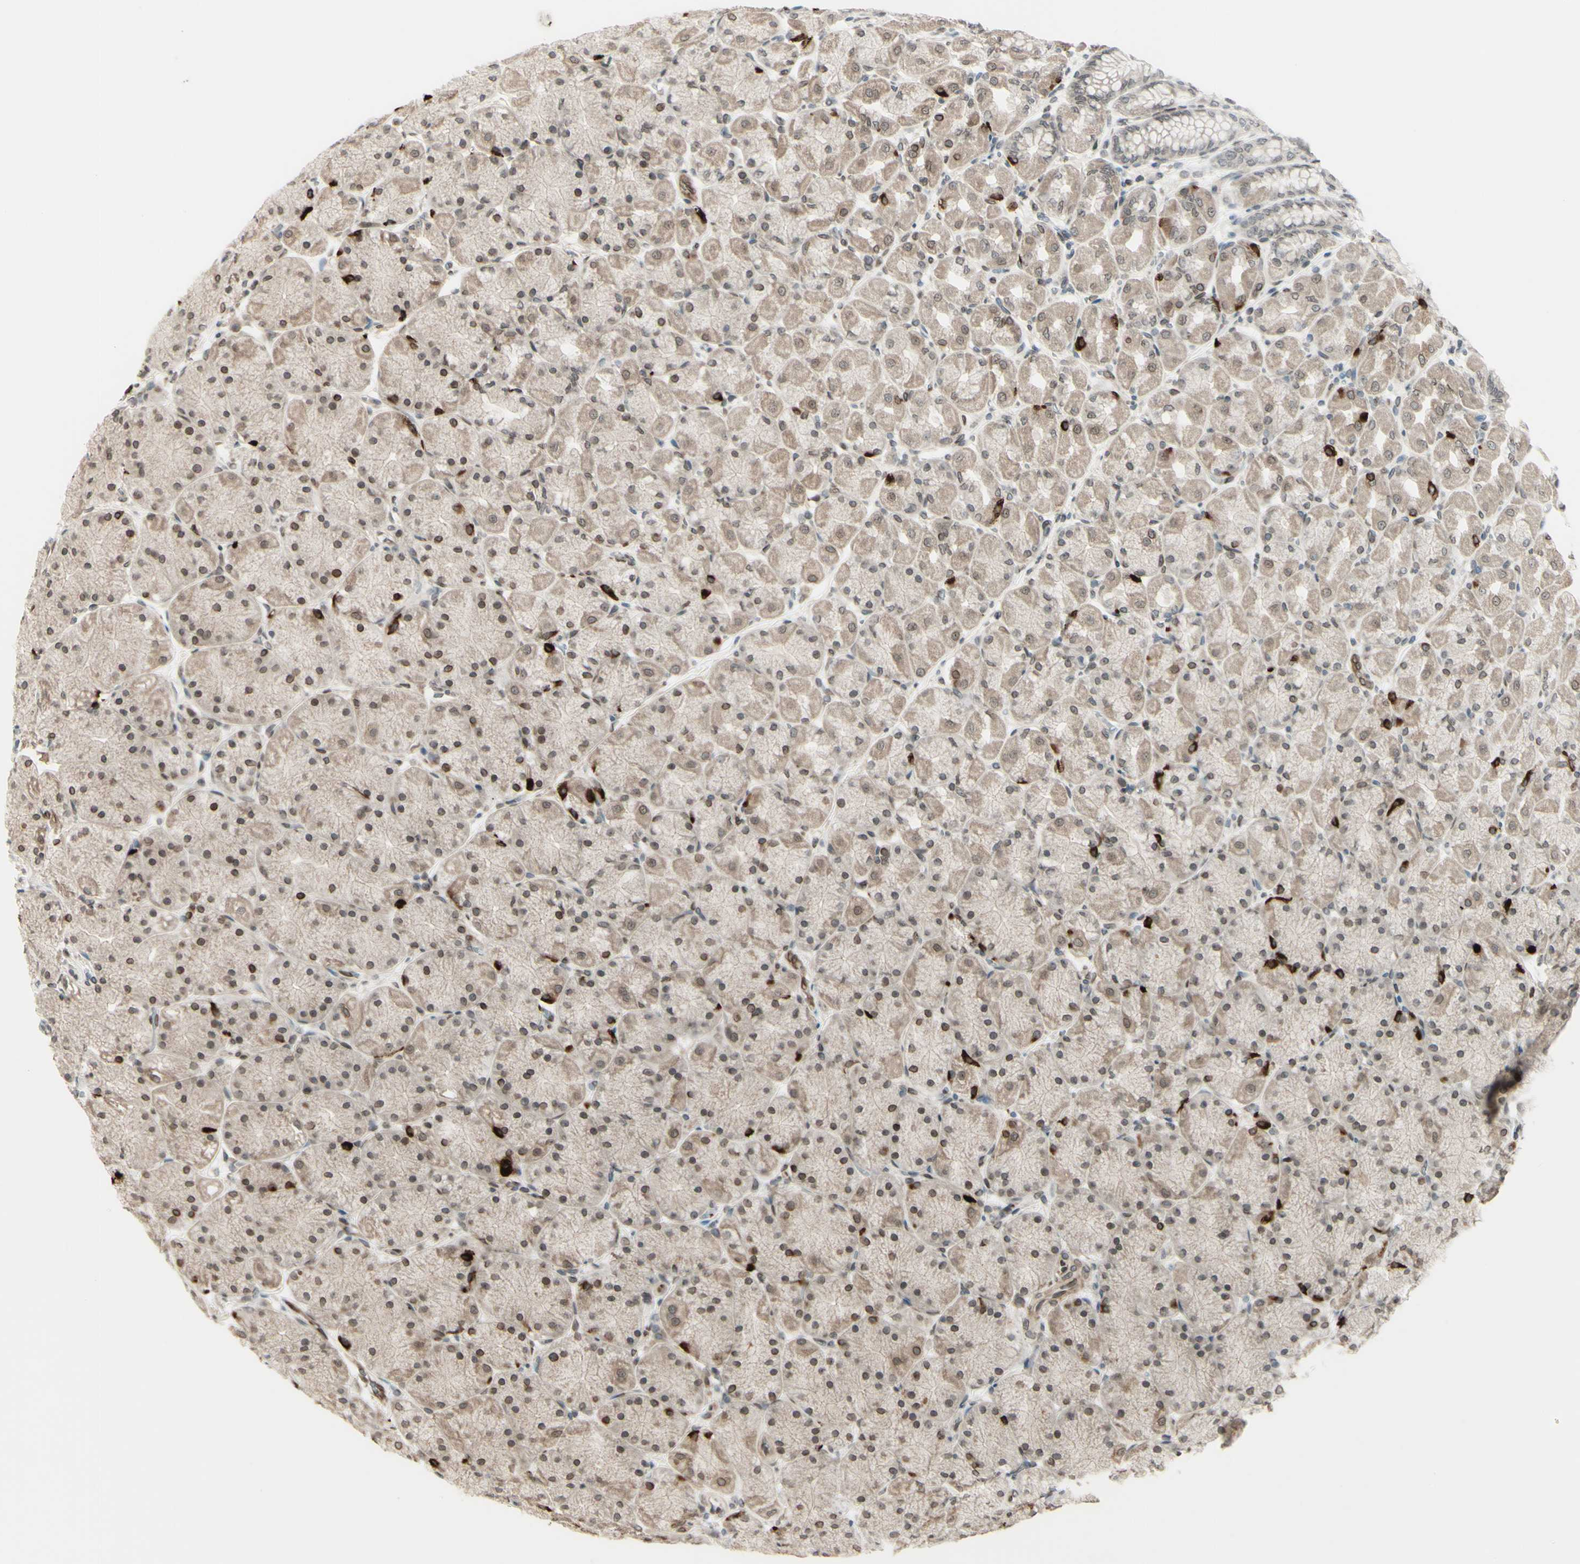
{"staining": {"intensity": "moderate", "quantity": ">75%", "location": "cytoplasmic/membranous,nuclear"}, "tissue": "stomach", "cell_type": "Glandular cells", "image_type": "normal", "snomed": [{"axis": "morphology", "description": "Normal tissue, NOS"}, {"axis": "topography", "description": "Stomach, upper"}], "caption": "Protein expression analysis of normal stomach shows moderate cytoplasmic/membranous,nuclear staining in about >75% of glandular cells.", "gene": "MLF2", "patient": {"sex": "female", "age": 56}}